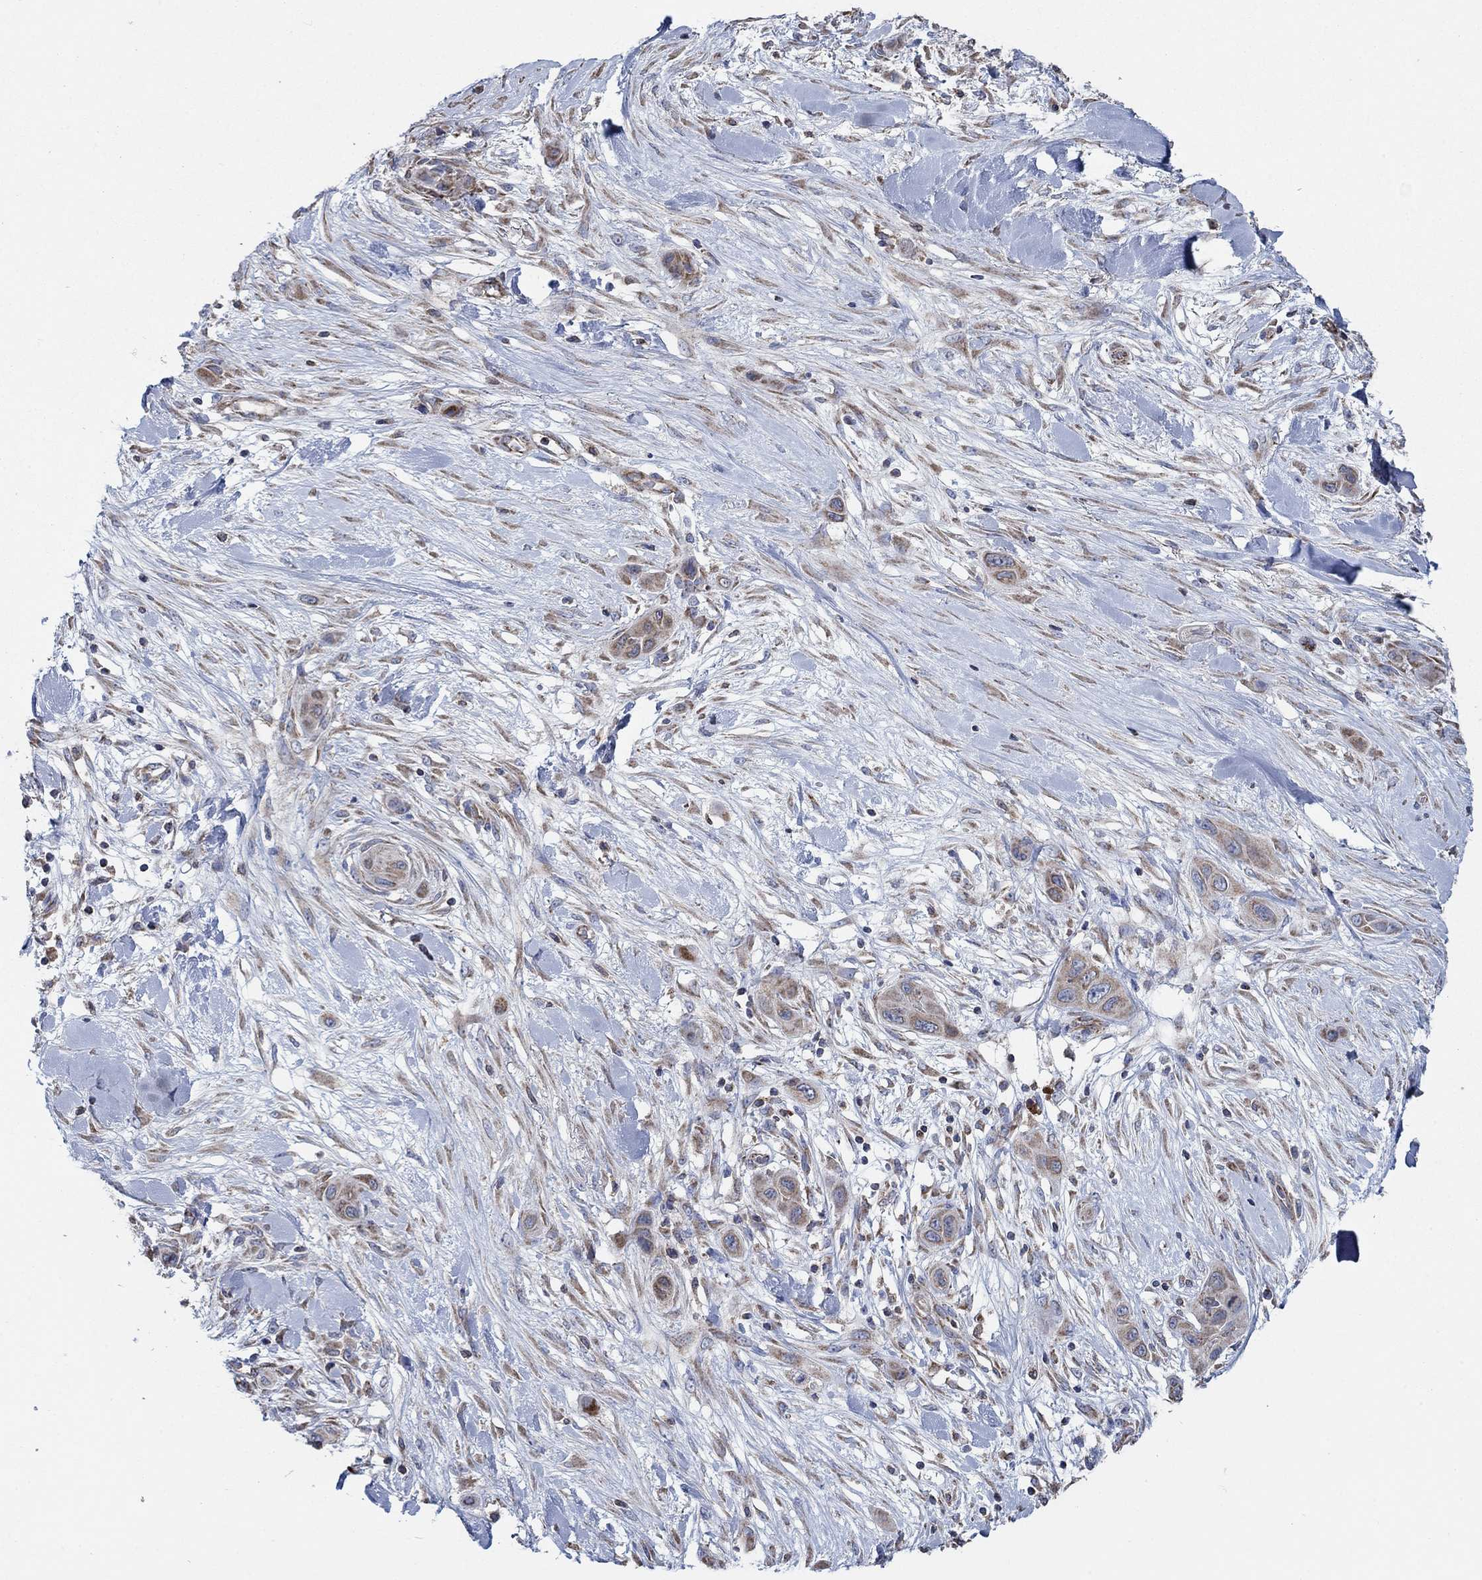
{"staining": {"intensity": "weak", "quantity": ">75%", "location": "cytoplasmic/membranous"}, "tissue": "skin cancer", "cell_type": "Tumor cells", "image_type": "cancer", "snomed": [{"axis": "morphology", "description": "Squamous cell carcinoma, NOS"}, {"axis": "topography", "description": "Skin"}], "caption": "Immunohistochemical staining of human skin squamous cell carcinoma reveals low levels of weak cytoplasmic/membranous staining in about >75% of tumor cells.", "gene": "NCEH1", "patient": {"sex": "male", "age": 79}}